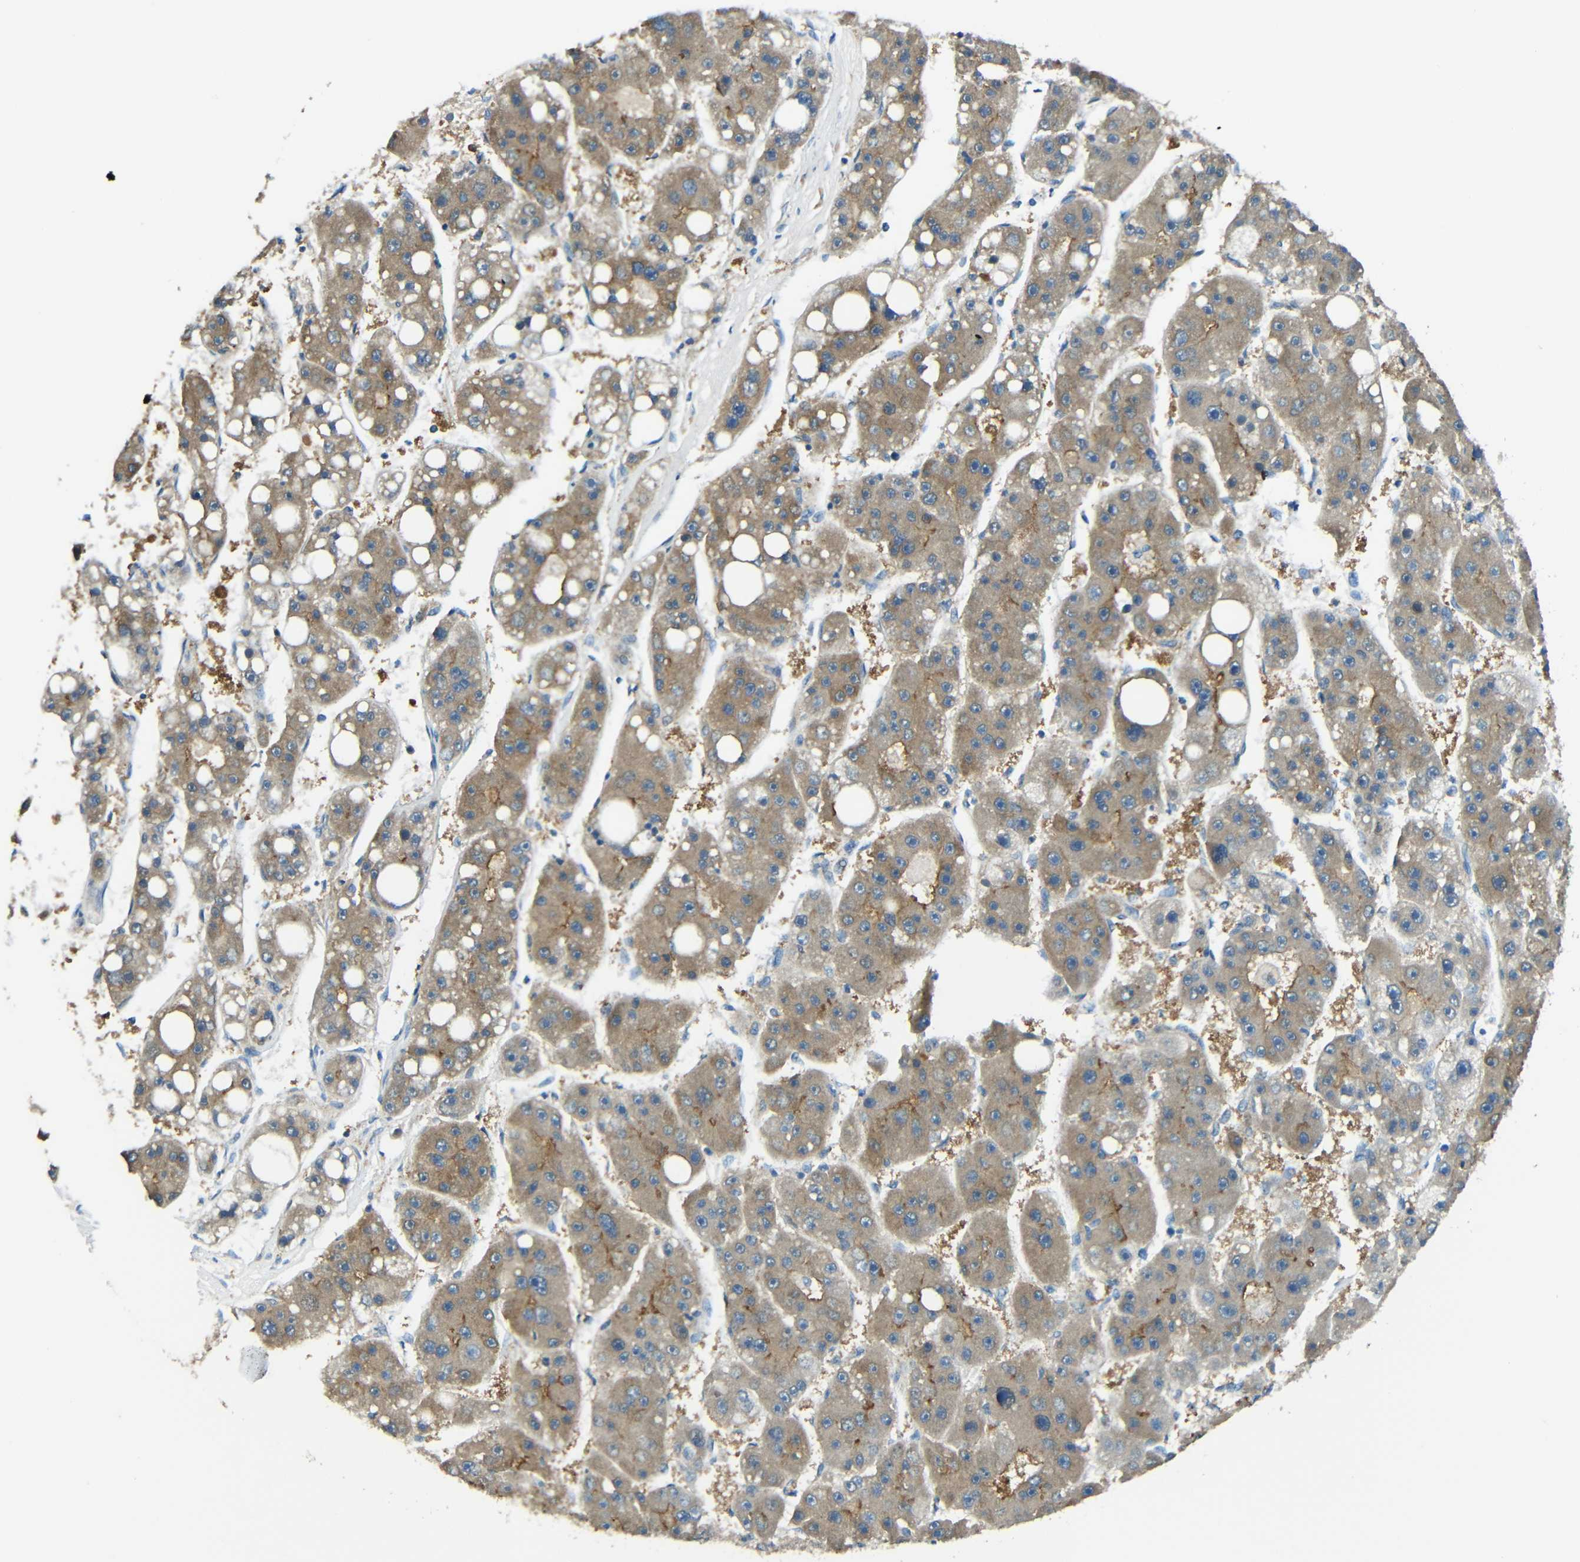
{"staining": {"intensity": "moderate", "quantity": ">75%", "location": "cytoplasmic/membranous"}, "tissue": "liver cancer", "cell_type": "Tumor cells", "image_type": "cancer", "snomed": [{"axis": "morphology", "description": "Carcinoma, Hepatocellular, NOS"}, {"axis": "topography", "description": "Liver"}], "caption": "The photomicrograph displays a brown stain indicating the presence of a protein in the cytoplasmic/membranous of tumor cells in liver cancer. (IHC, brightfield microscopy, high magnification).", "gene": "CYP26B1", "patient": {"sex": "female", "age": 61}}